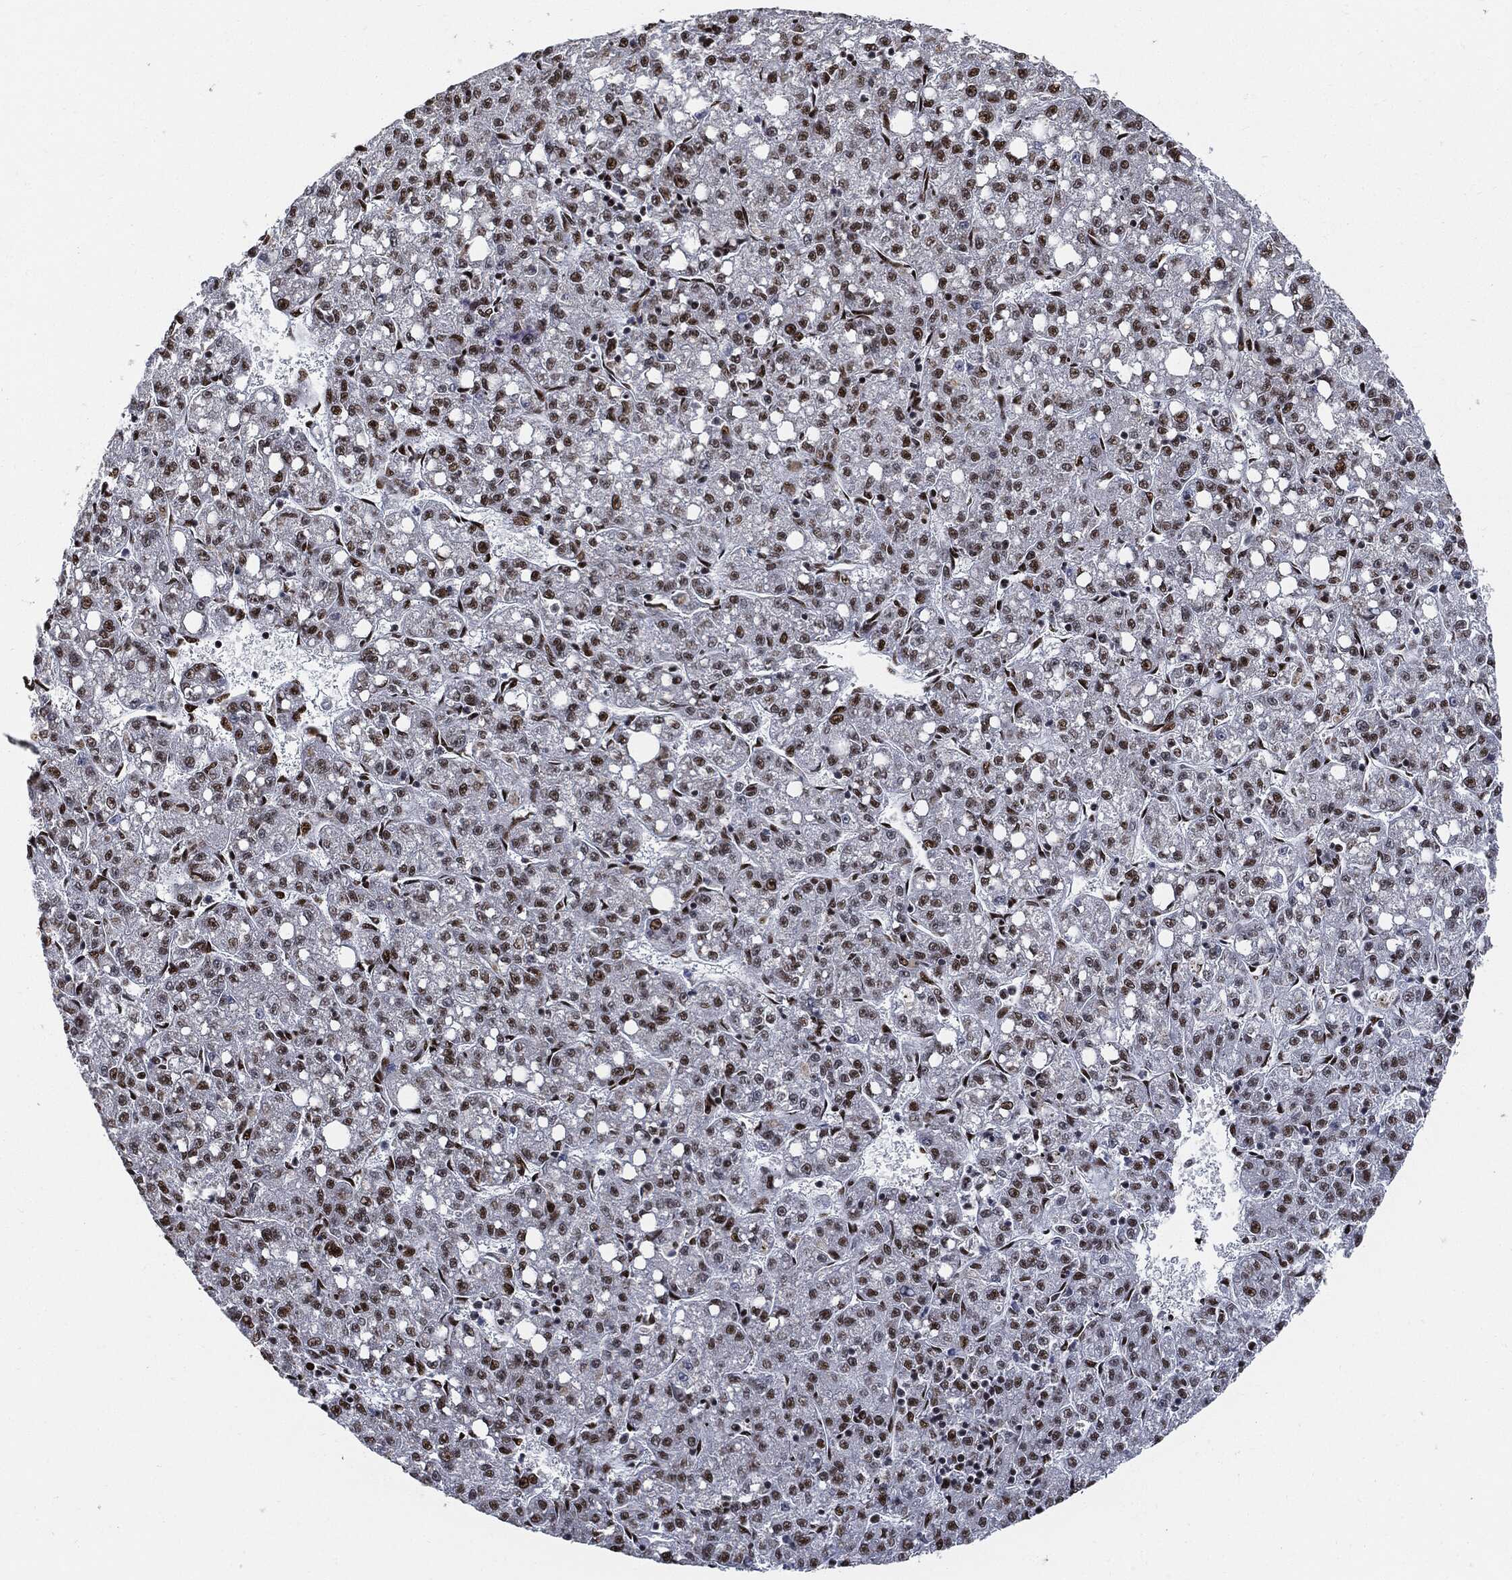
{"staining": {"intensity": "moderate", "quantity": ">75%", "location": "nuclear"}, "tissue": "liver cancer", "cell_type": "Tumor cells", "image_type": "cancer", "snomed": [{"axis": "morphology", "description": "Carcinoma, Hepatocellular, NOS"}, {"axis": "topography", "description": "Liver"}], "caption": "Tumor cells demonstrate medium levels of moderate nuclear positivity in approximately >75% of cells in hepatocellular carcinoma (liver).", "gene": "RECQL", "patient": {"sex": "female", "age": 65}}